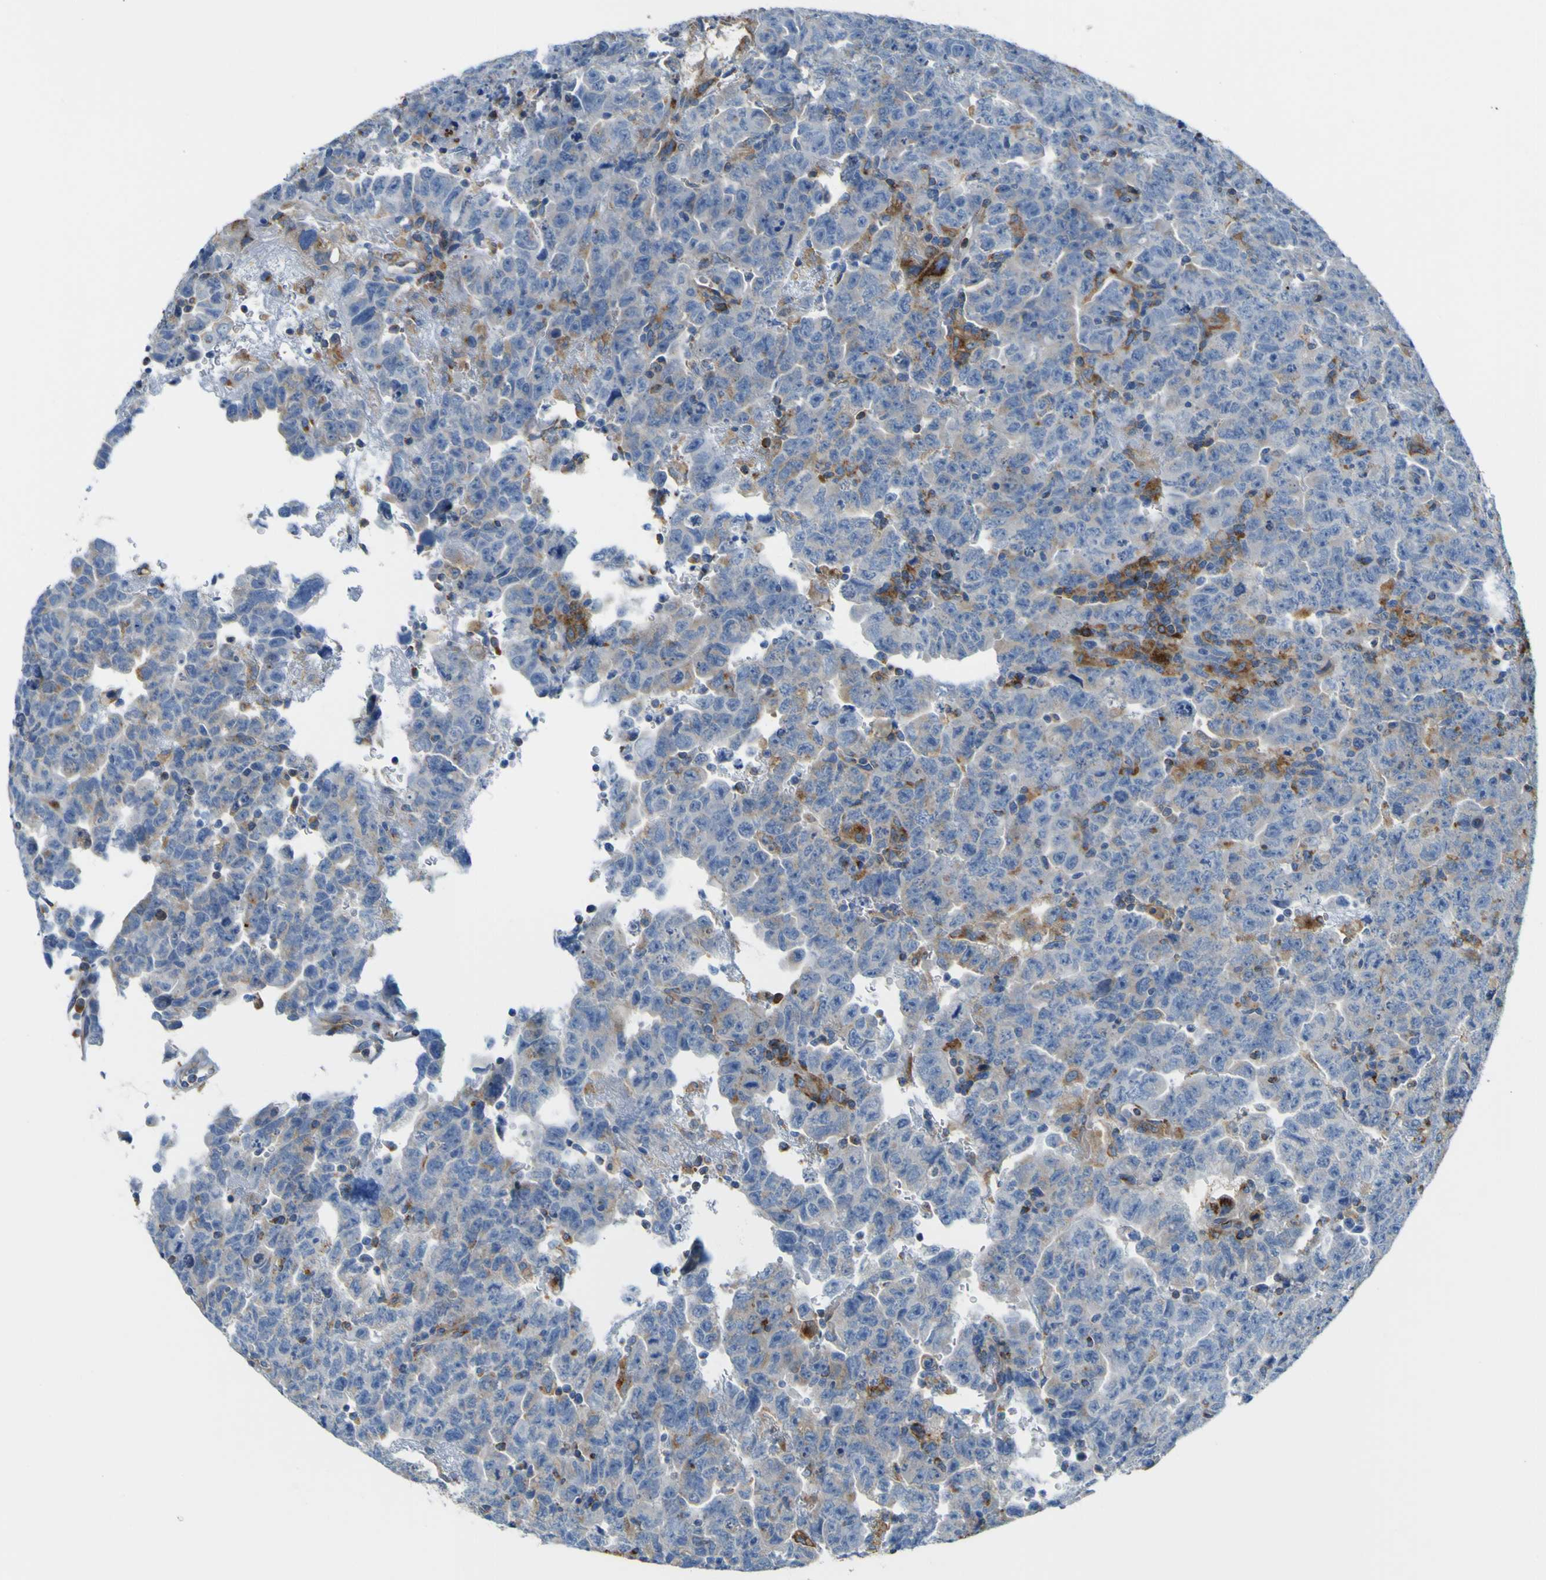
{"staining": {"intensity": "moderate", "quantity": "<25%", "location": "cytoplasmic/membranous"}, "tissue": "testis cancer", "cell_type": "Tumor cells", "image_type": "cancer", "snomed": [{"axis": "morphology", "description": "Carcinoma, Embryonal, NOS"}, {"axis": "topography", "description": "Testis"}], "caption": "Human testis cancer stained with a protein marker reveals moderate staining in tumor cells.", "gene": "IGF2R", "patient": {"sex": "male", "age": 28}}